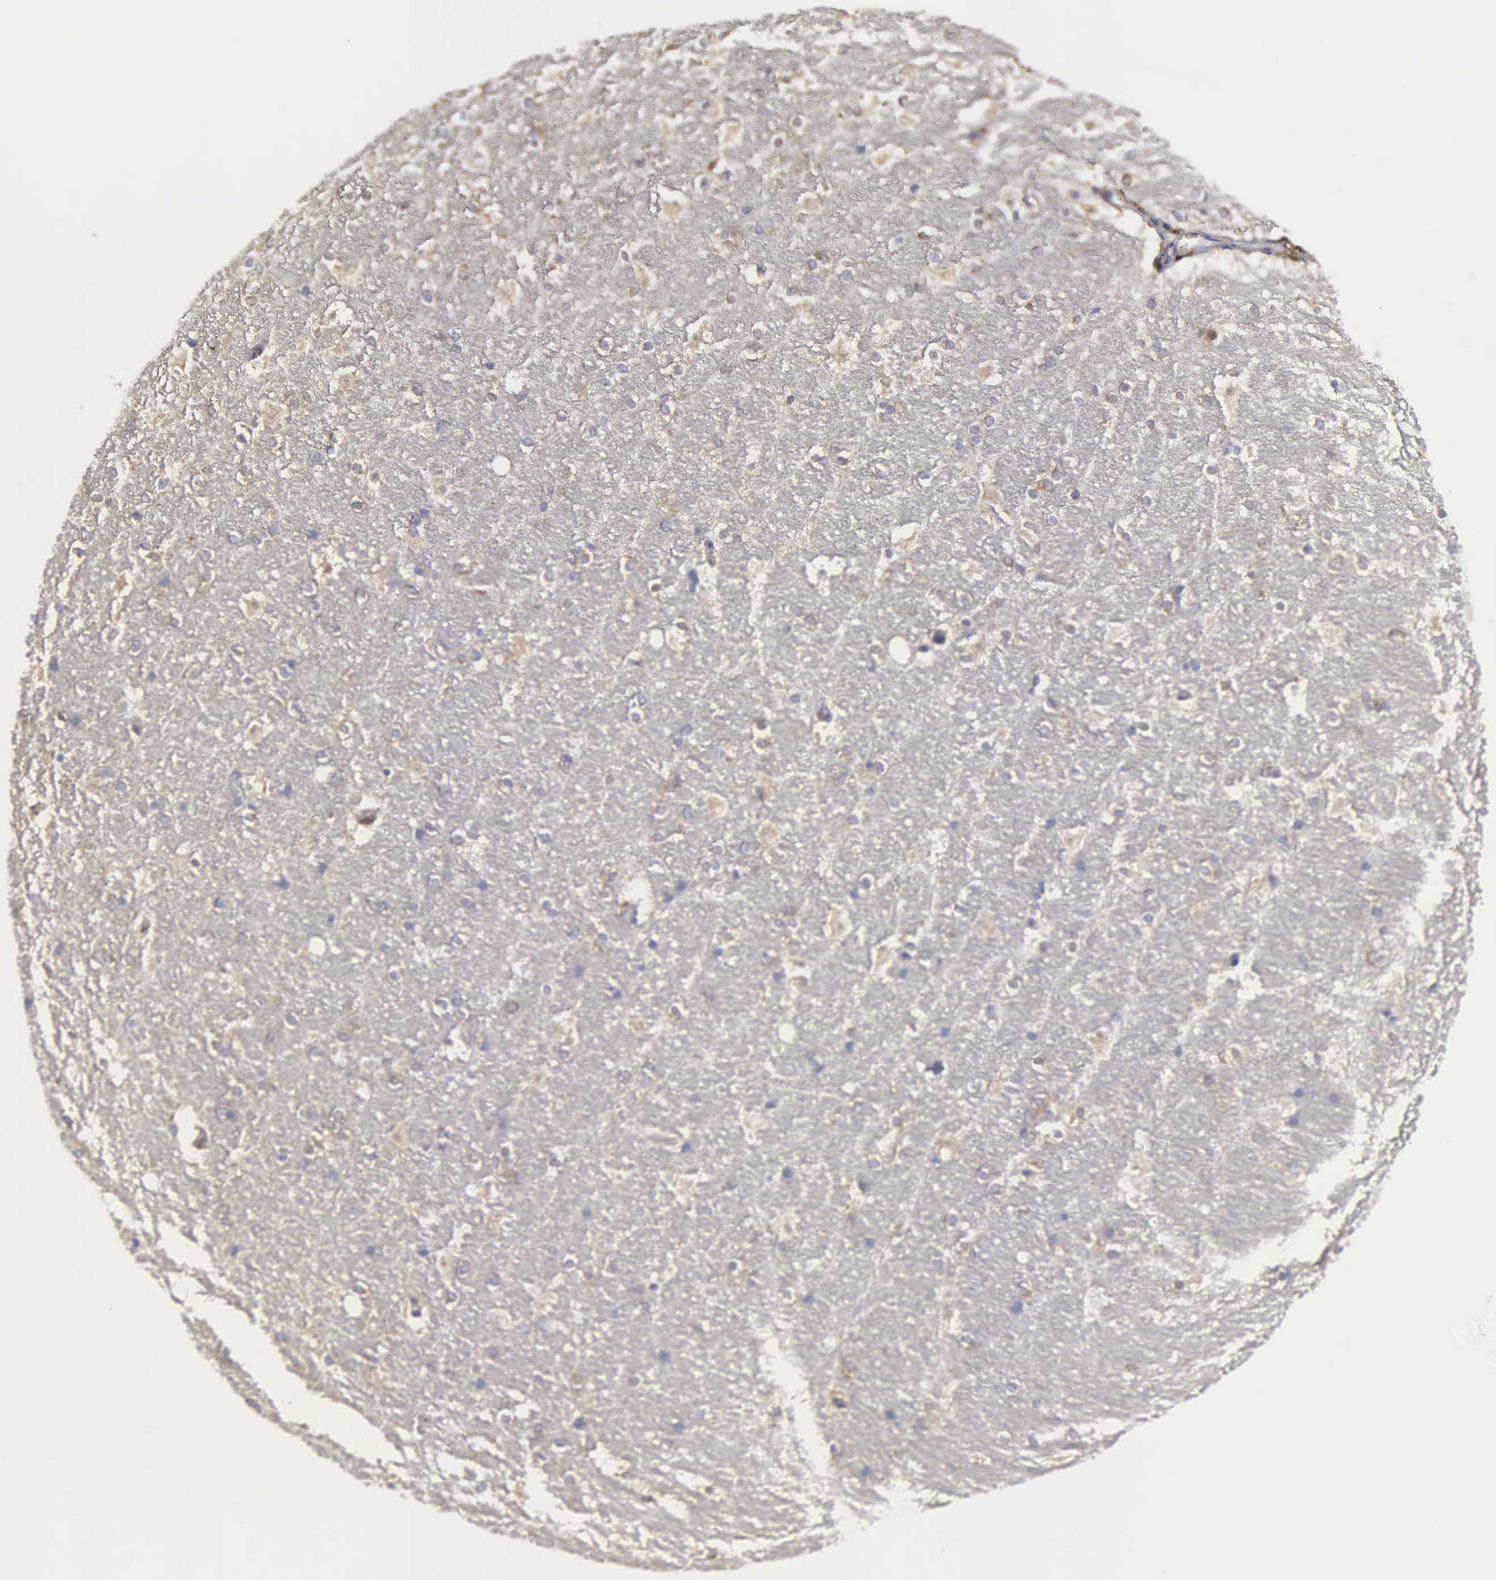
{"staining": {"intensity": "negative", "quantity": "none", "location": "none"}, "tissue": "hippocampus", "cell_type": "Glial cells", "image_type": "normal", "snomed": [{"axis": "morphology", "description": "Normal tissue, NOS"}, {"axis": "topography", "description": "Hippocampus"}], "caption": "Micrograph shows no significant protein expression in glial cells of normal hippocampus. (Brightfield microscopy of DAB IHC at high magnification).", "gene": "G6PD", "patient": {"sex": "female", "age": 19}}